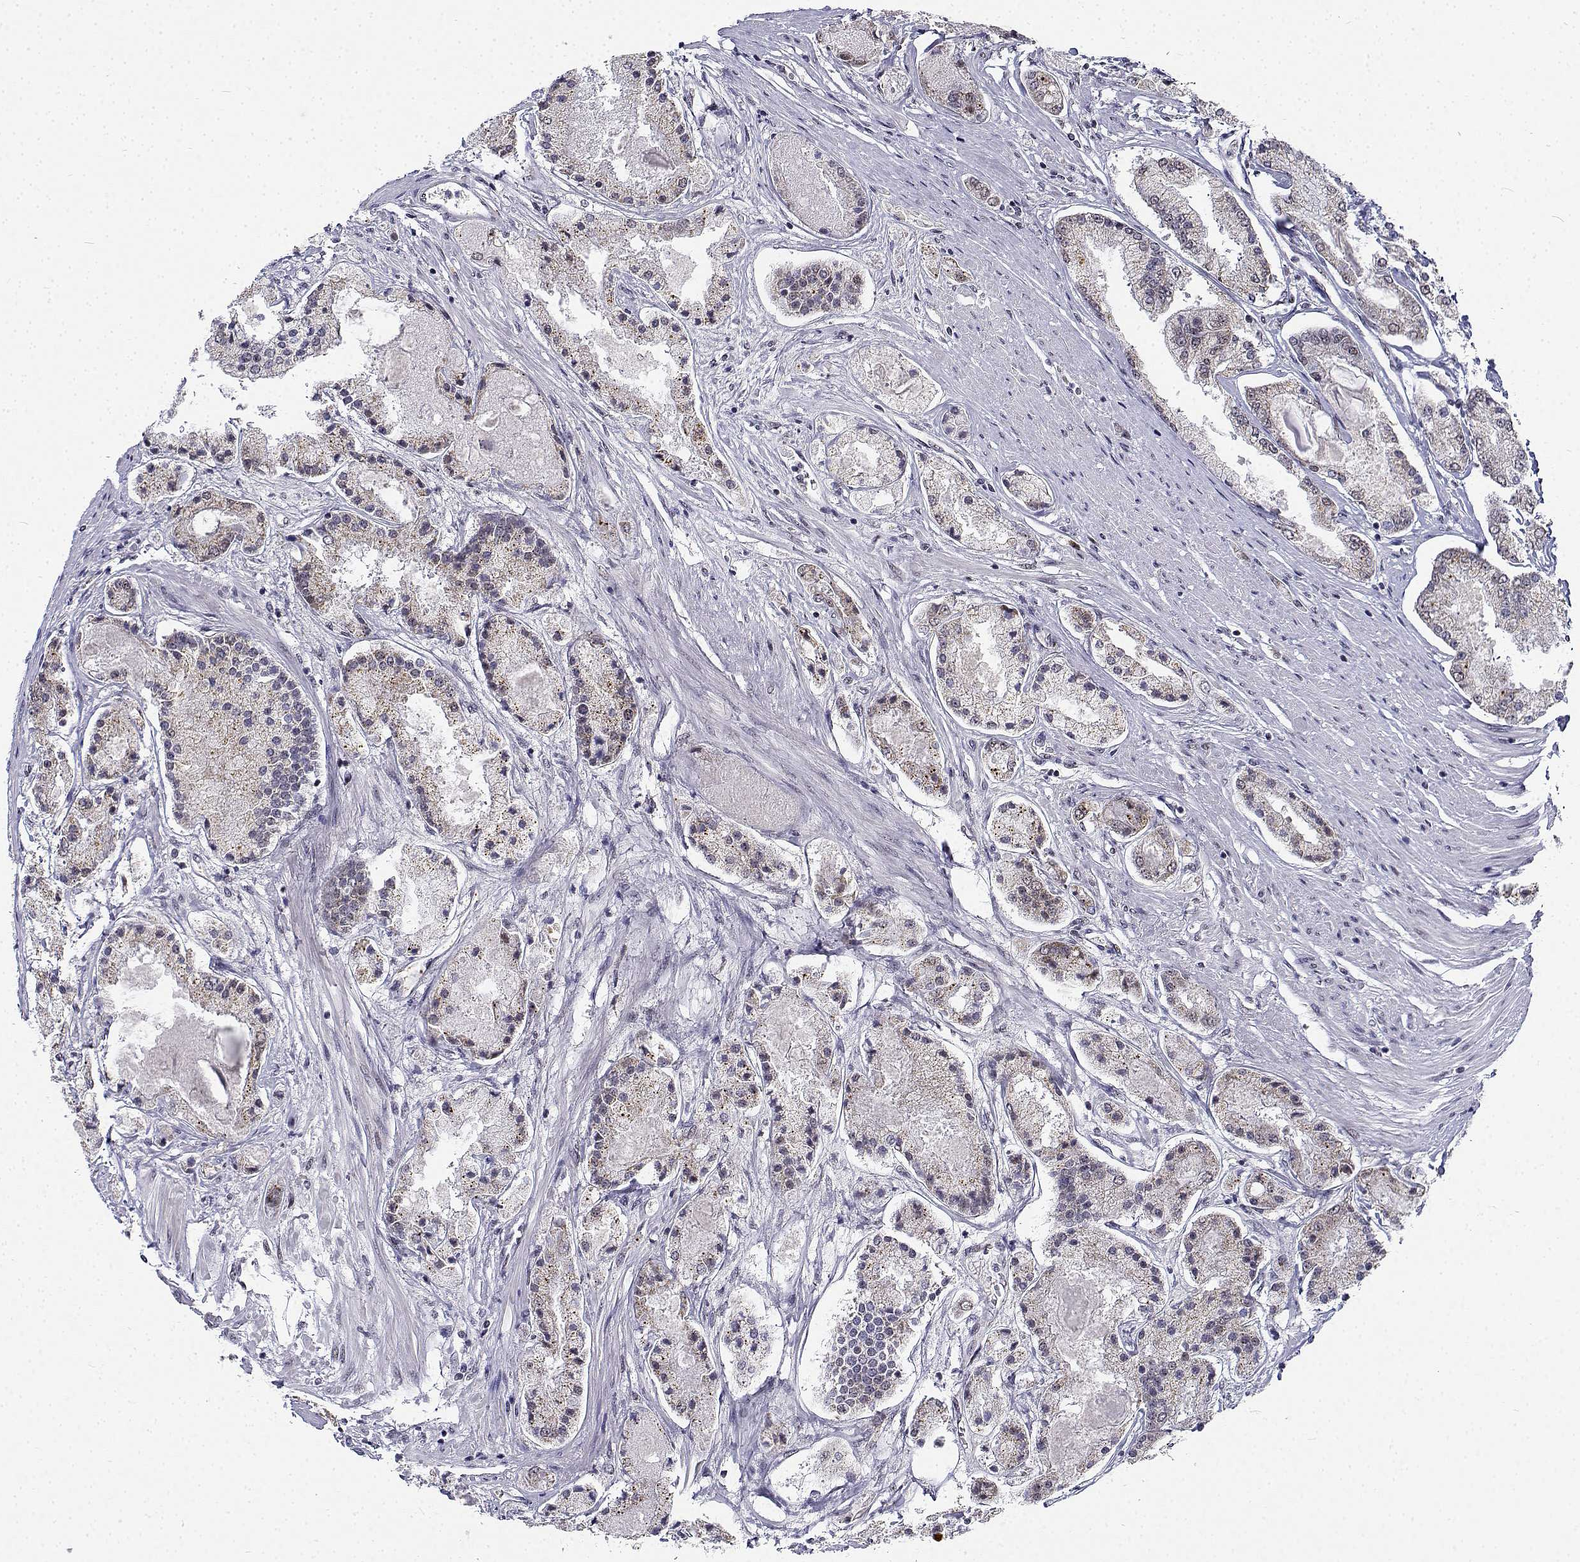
{"staining": {"intensity": "weak", "quantity": "<25%", "location": "cytoplasmic/membranous"}, "tissue": "prostate cancer", "cell_type": "Tumor cells", "image_type": "cancer", "snomed": [{"axis": "morphology", "description": "Adenocarcinoma, High grade"}, {"axis": "topography", "description": "Prostate"}], "caption": "Immunohistochemistry (IHC) of human adenocarcinoma (high-grade) (prostate) exhibits no expression in tumor cells. (Stains: DAB immunohistochemistry (IHC) with hematoxylin counter stain, Microscopy: brightfield microscopy at high magnification).", "gene": "BCAS2", "patient": {"sex": "male", "age": 67}}